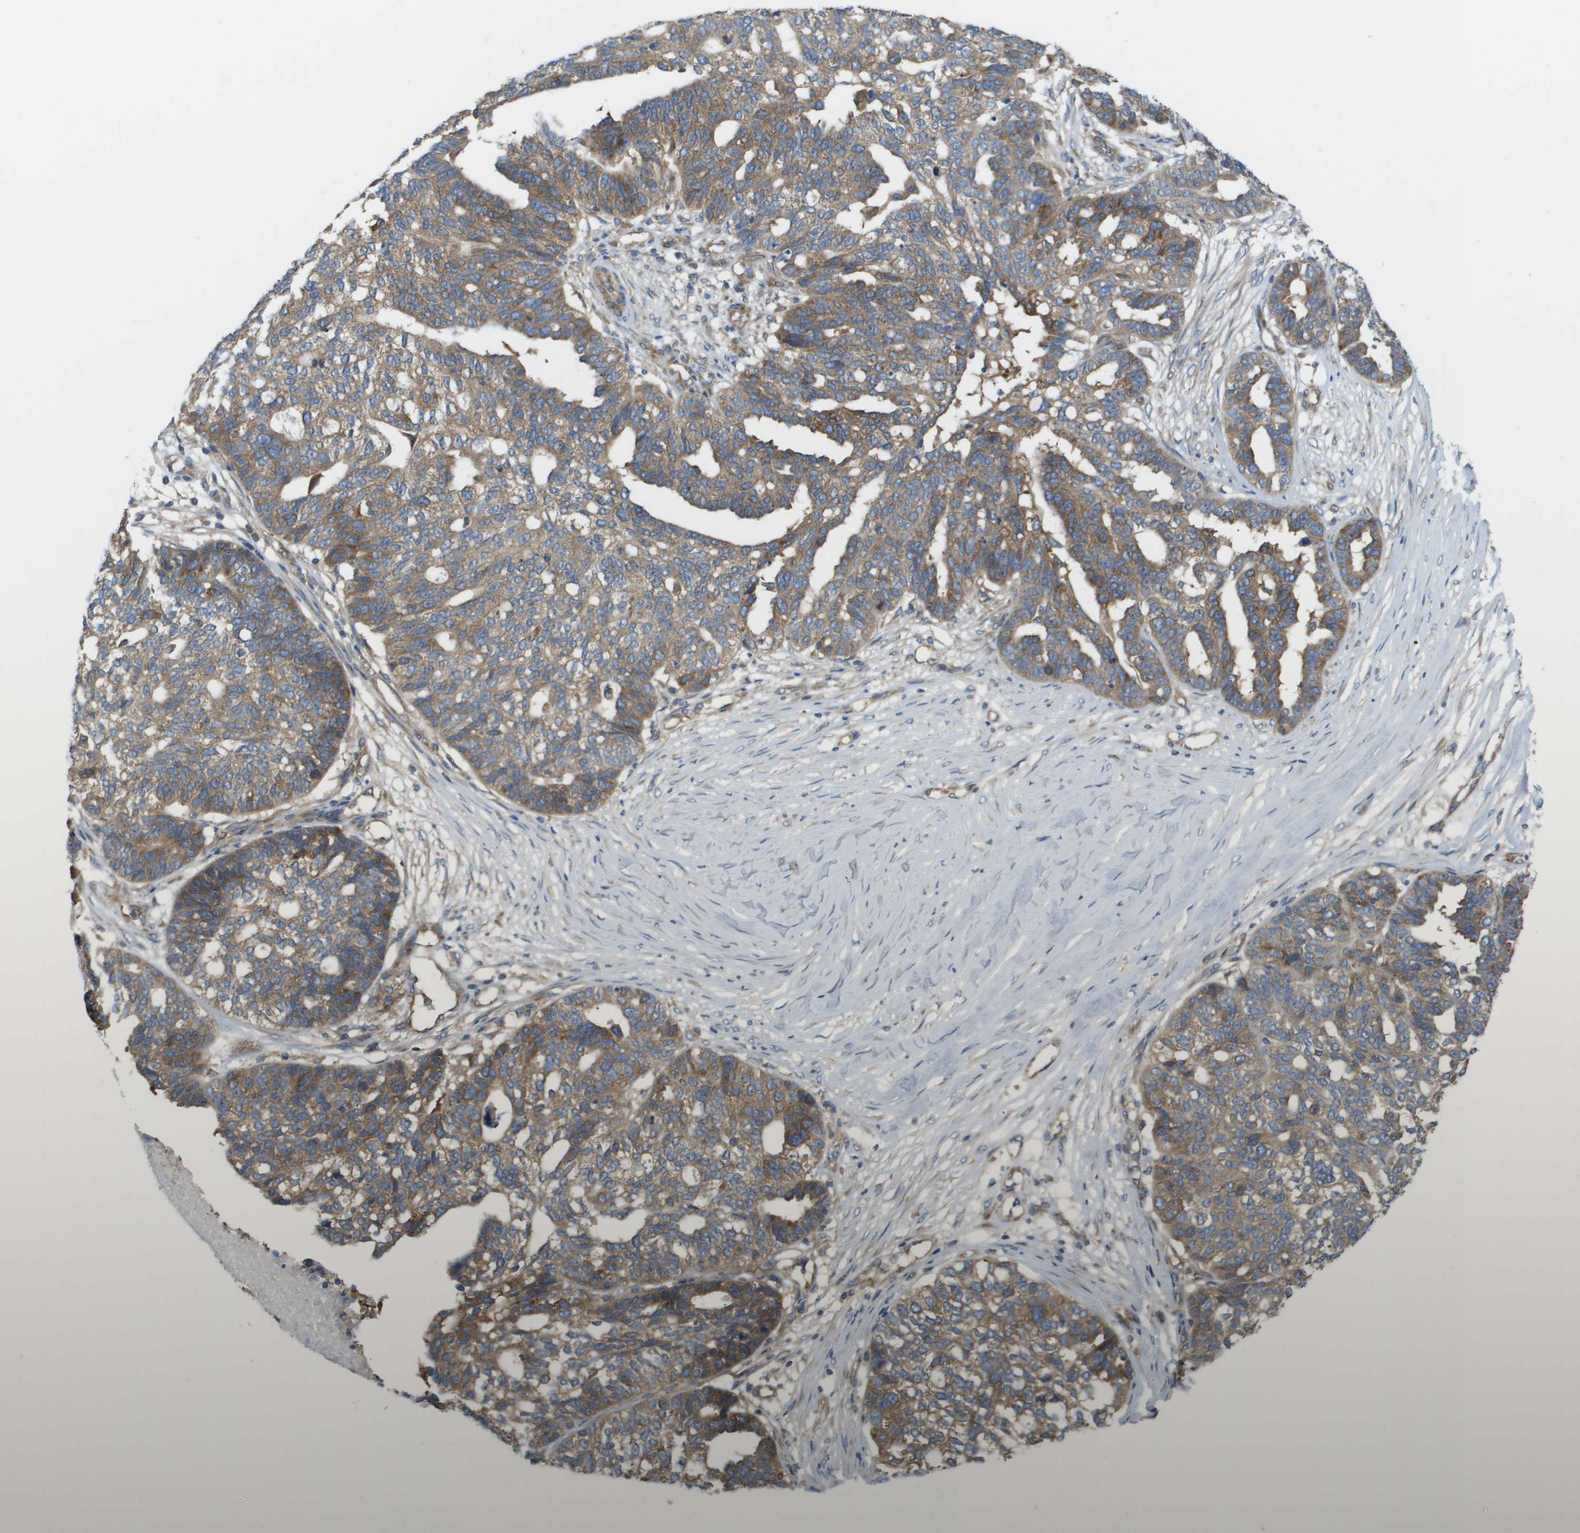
{"staining": {"intensity": "moderate", "quantity": ">75%", "location": "cytoplasmic/membranous"}, "tissue": "ovarian cancer", "cell_type": "Tumor cells", "image_type": "cancer", "snomed": [{"axis": "morphology", "description": "Cystadenocarcinoma, serous, NOS"}, {"axis": "topography", "description": "Ovary"}], "caption": "Moderate cytoplasmic/membranous protein positivity is present in about >75% of tumor cells in ovarian cancer (serous cystadenocarcinoma).", "gene": "EIF4G2", "patient": {"sex": "female", "age": 59}}